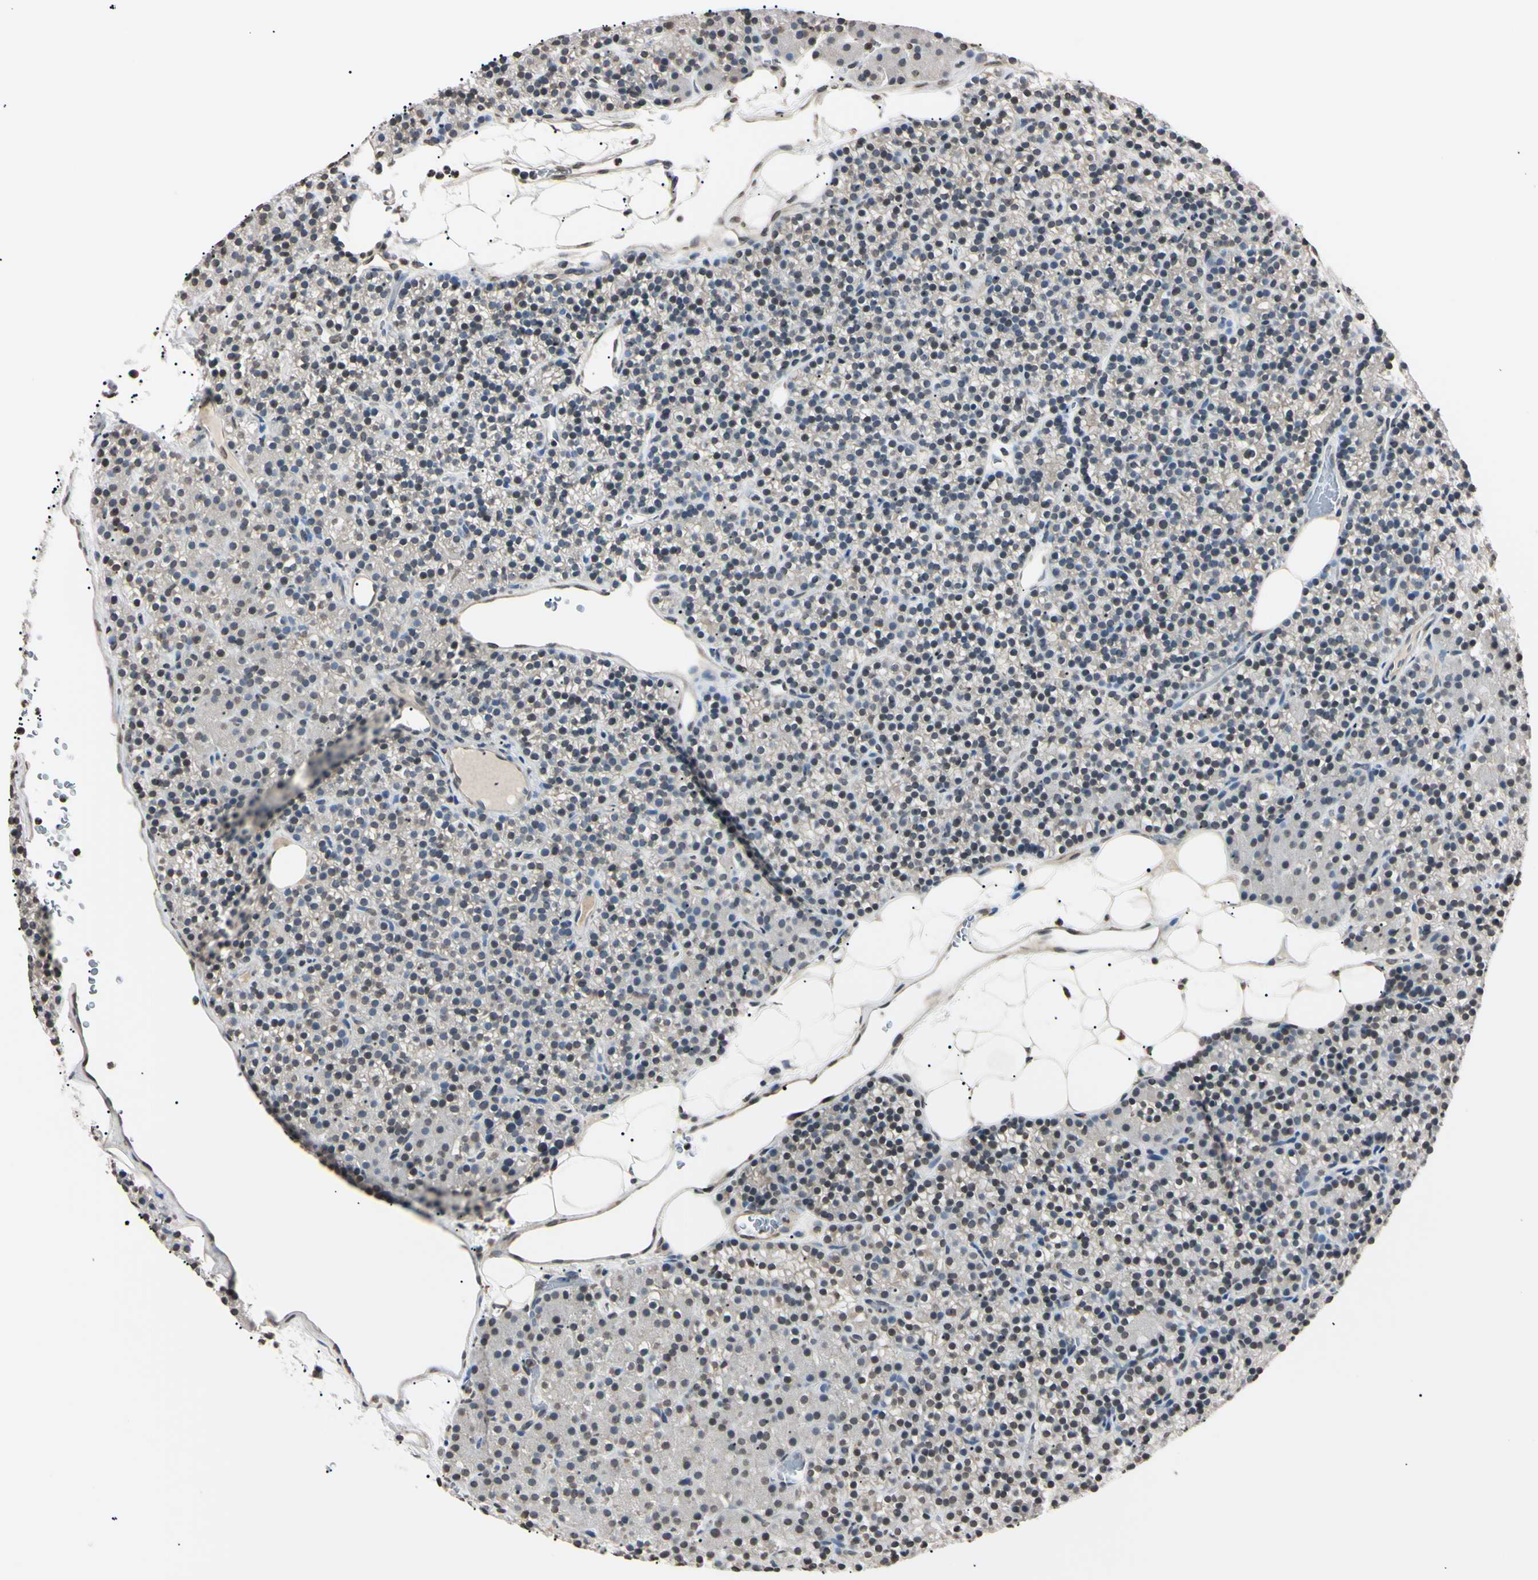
{"staining": {"intensity": "weak", "quantity": "<25%", "location": "nuclear"}, "tissue": "parathyroid gland", "cell_type": "Glandular cells", "image_type": "normal", "snomed": [{"axis": "morphology", "description": "Normal tissue, NOS"}, {"axis": "morphology", "description": "Hyperplasia, NOS"}, {"axis": "topography", "description": "Parathyroid gland"}], "caption": "Glandular cells are negative for brown protein staining in benign parathyroid gland.", "gene": "CDC45", "patient": {"sex": "male", "age": 44}}